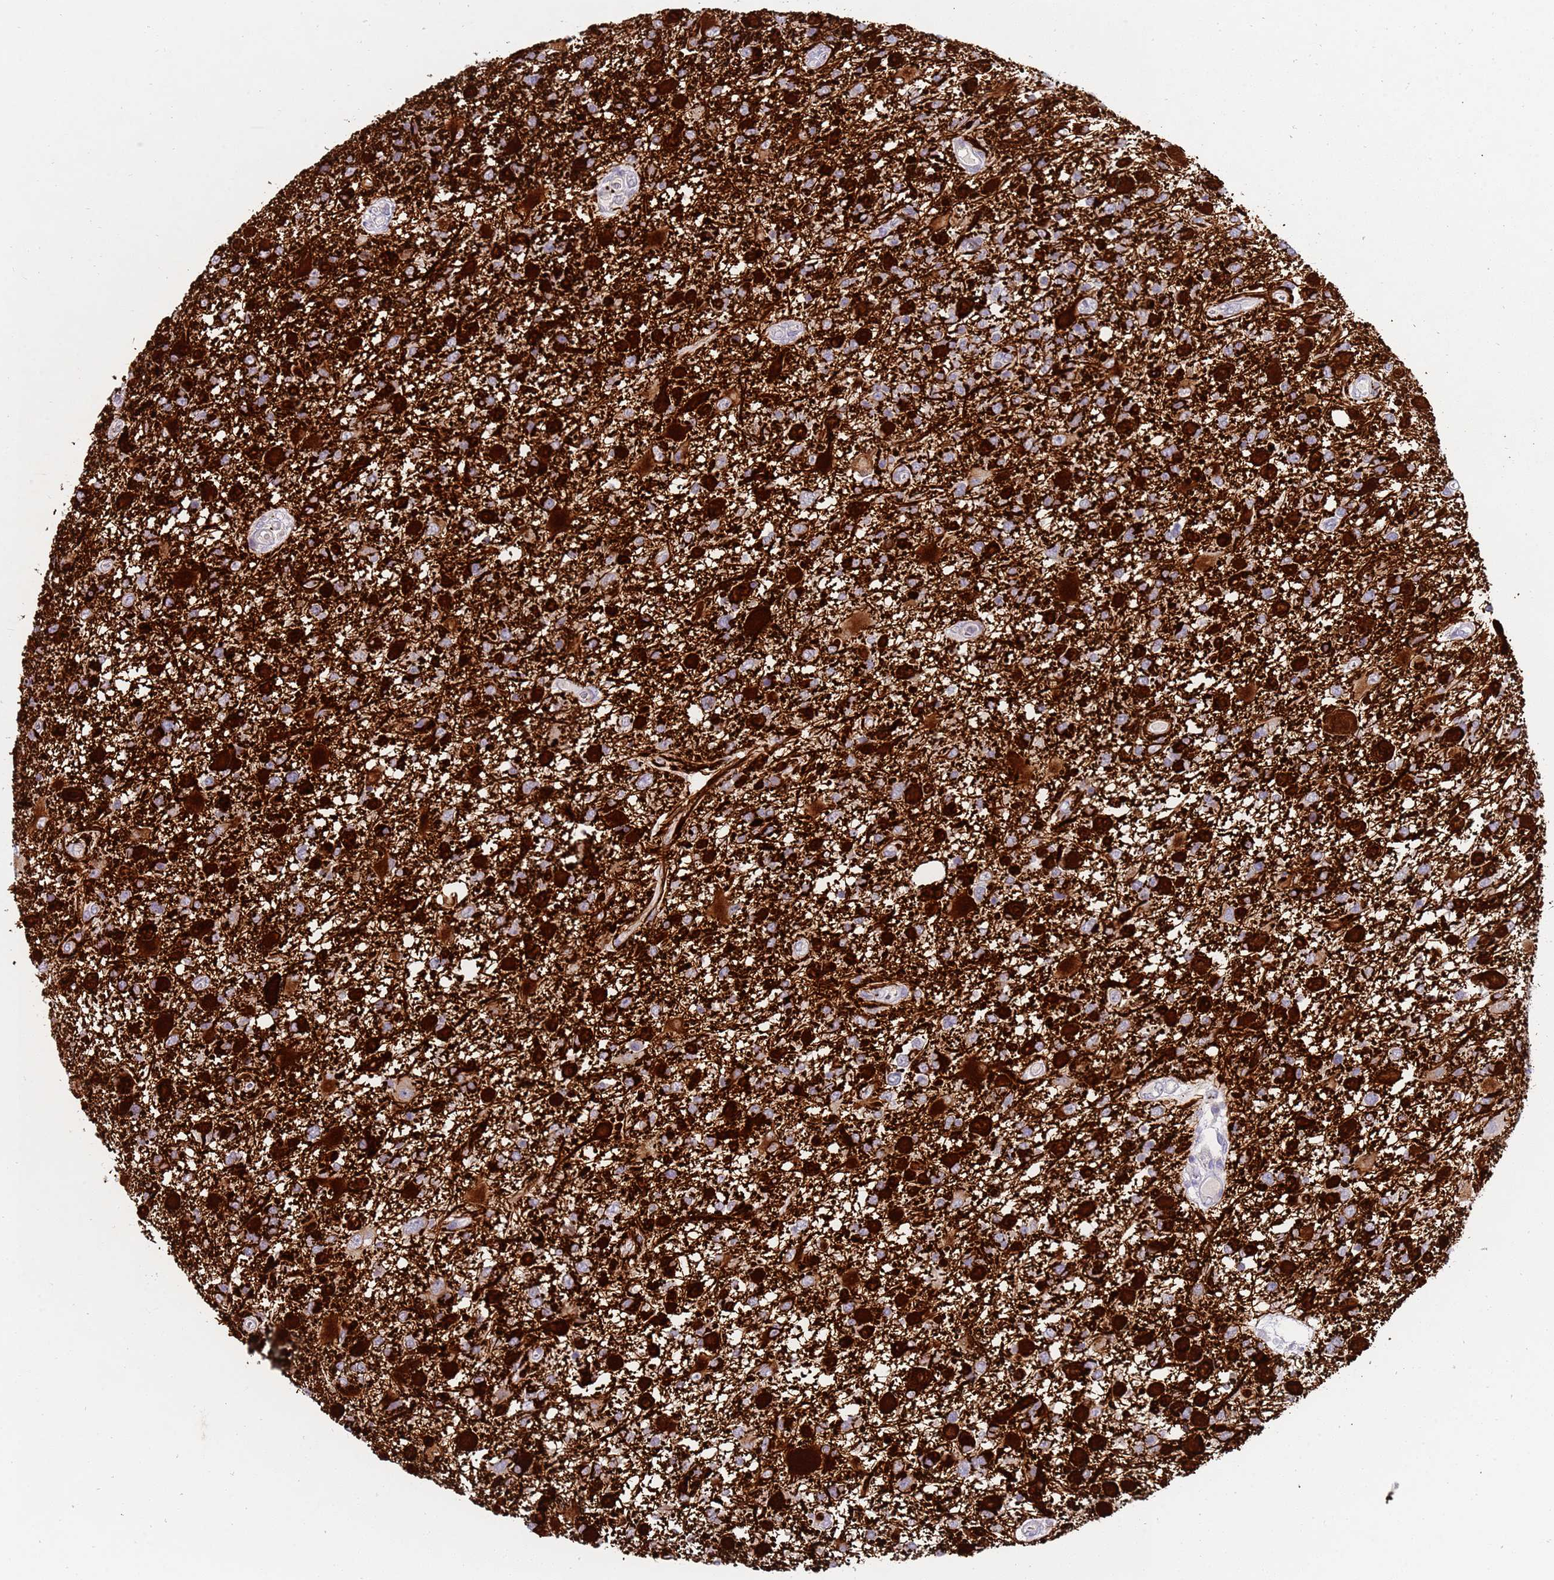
{"staining": {"intensity": "strong", "quantity": "25%-75%", "location": "cytoplasmic/membranous"}, "tissue": "glioma", "cell_type": "Tumor cells", "image_type": "cancer", "snomed": [{"axis": "morphology", "description": "Glioma, malignant, High grade"}, {"axis": "topography", "description": "Brain"}], "caption": "Glioma stained with DAB (3,3'-diaminobenzidine) immunohistochemistry (IHC) shows high levels of strong cytoplasmic/membranous staining in about 25%-75% of tumor cells. The protein is stained brown, and the nuclei are stained in blue (DAB (3,3'-diaminobenzidine) IHC with brightfield microscopy, high magnification).", "gene": "STK25", "patient": {"sex": "male", "age": 53}}